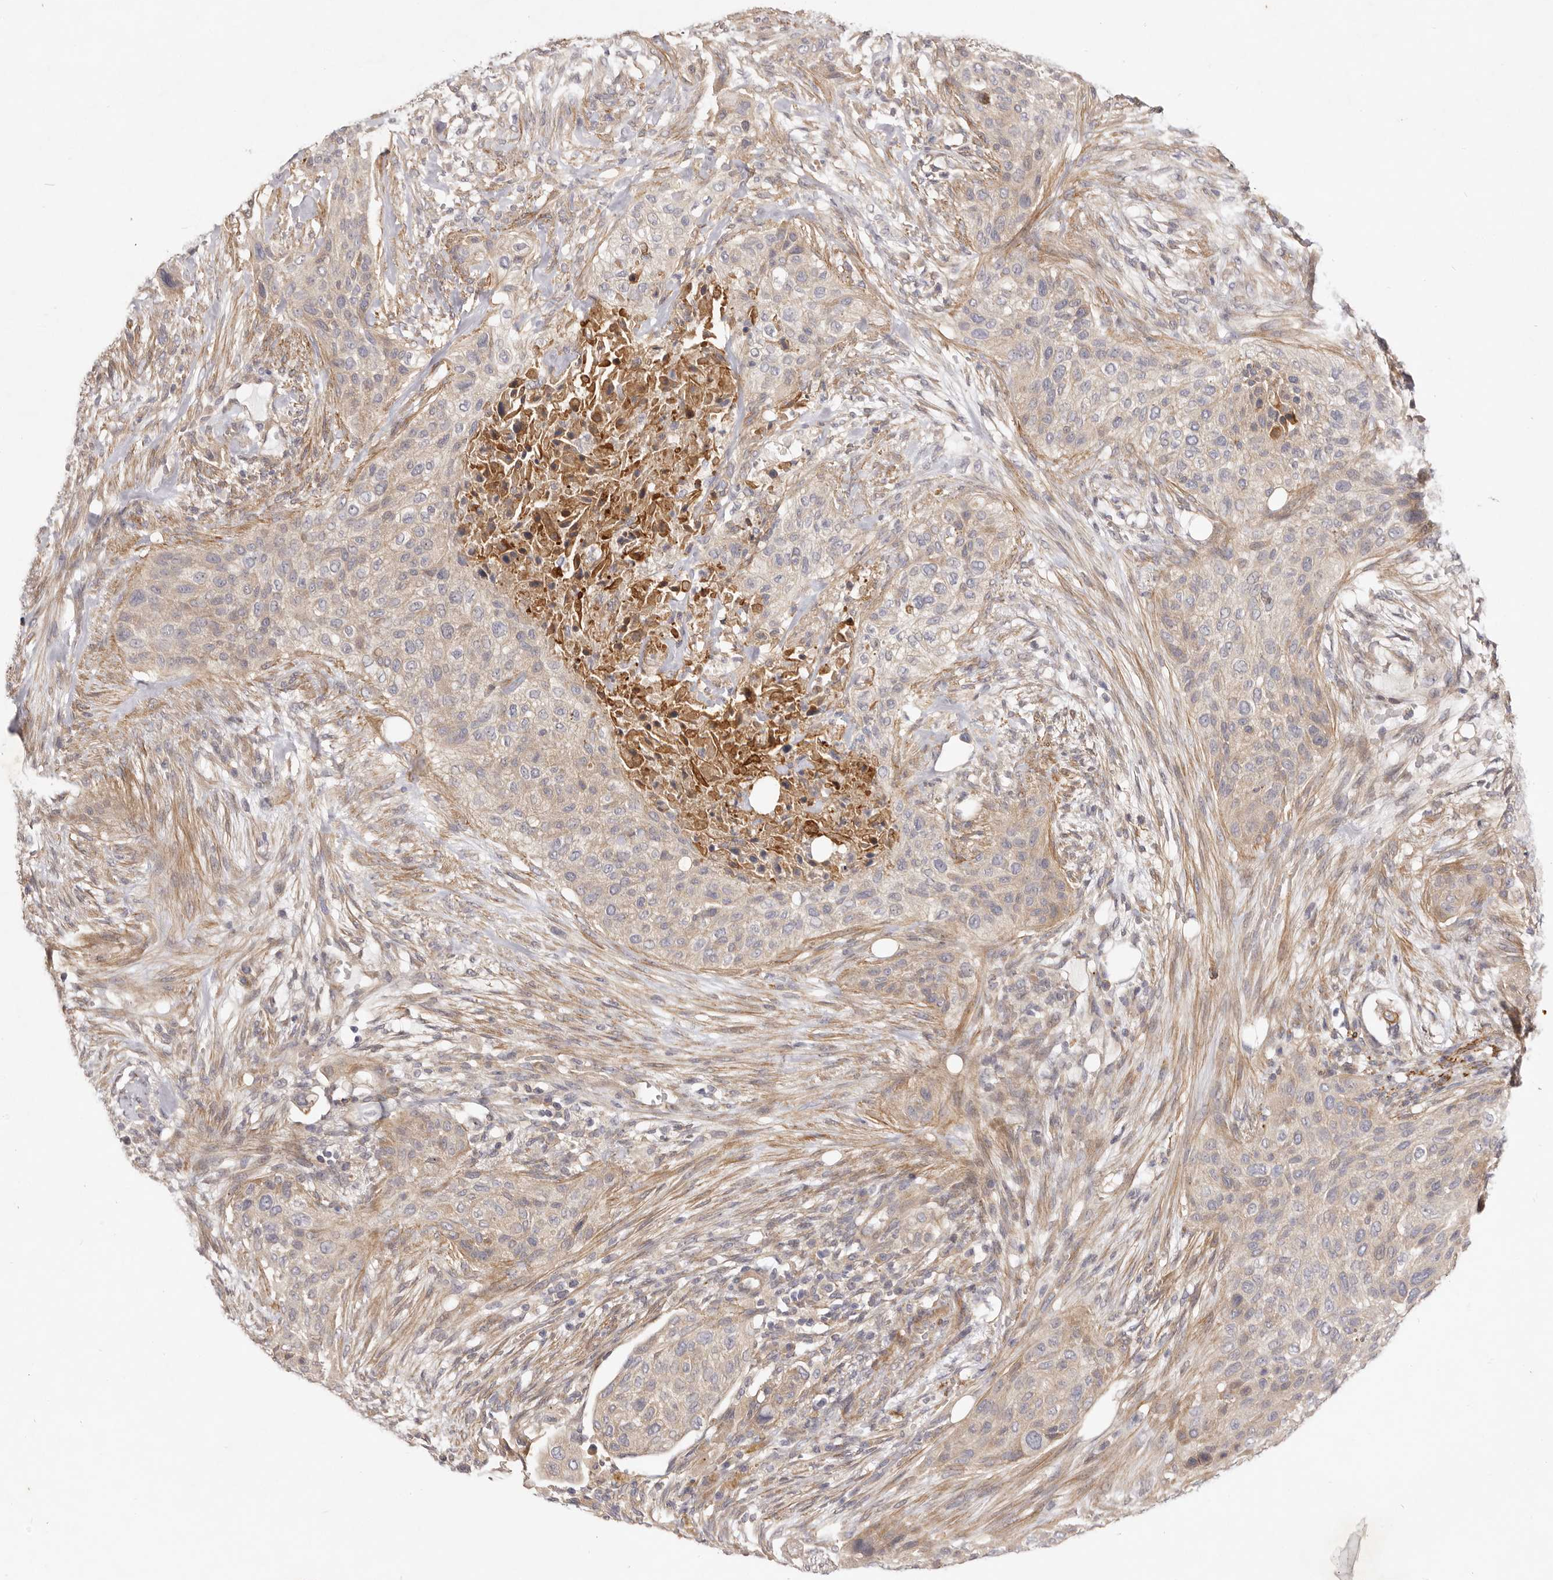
{"staining": {"intensity": "weak", "quantity": ">75%", "location": "cytoplasmic/membranous"}, "tissue": "urothelial cancer", "cell_type": "Tumor cells", "image_type": "cancer", "snomed": [{"axis": "morphology", "description": "Urothelial carcinoma, High grade"}, {"axis": "topography", "description": "Urinary bladder"}], "caption": "Human high-grade urothelial carcinoma stained with a brown dye displays weak cytoplasmic/membranous positive expression in approximately >75% of tumor cells.", "gene": "ADAMTS9", "patient": {"sex": "male", "age": 35}}